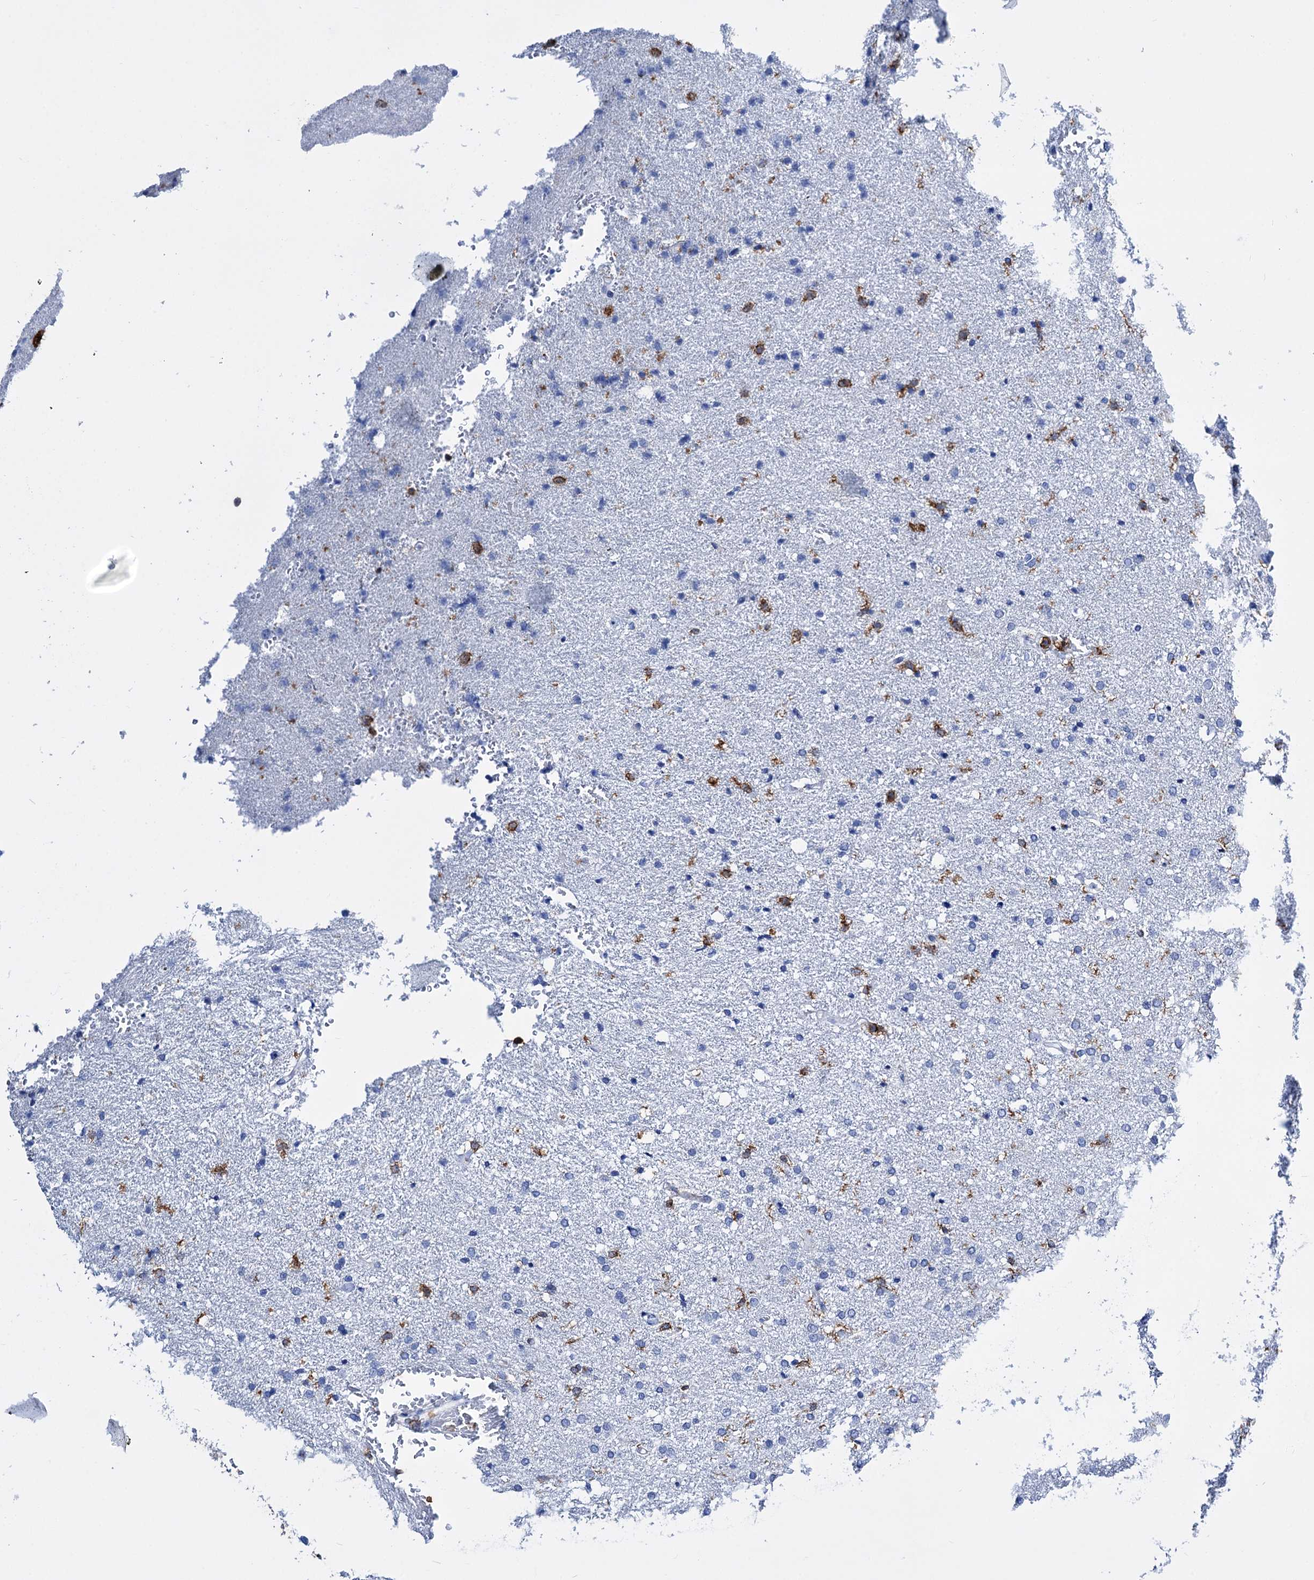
{"staining": {"intensity": "negative", "quantity": "none", "location": "none"}, "tissue": "glioma", "cell_type": "Tumor cells", "image_type": "cancer", "snomed": [{"axis": "morphology", "description": "Glioma, malignant, High grade"}, {"axis": "topography", "description": "Brain"}], "caption": "Image shows no significant protein expression in tumor cells of malignant glioma (high-grade). Brightfield microscopy of IHC stained with DAB (brown) and hematoxylin (blue), captured at high magnification.", "gene": "DEF6", "patient": {"sex": "male", "age": 72}}